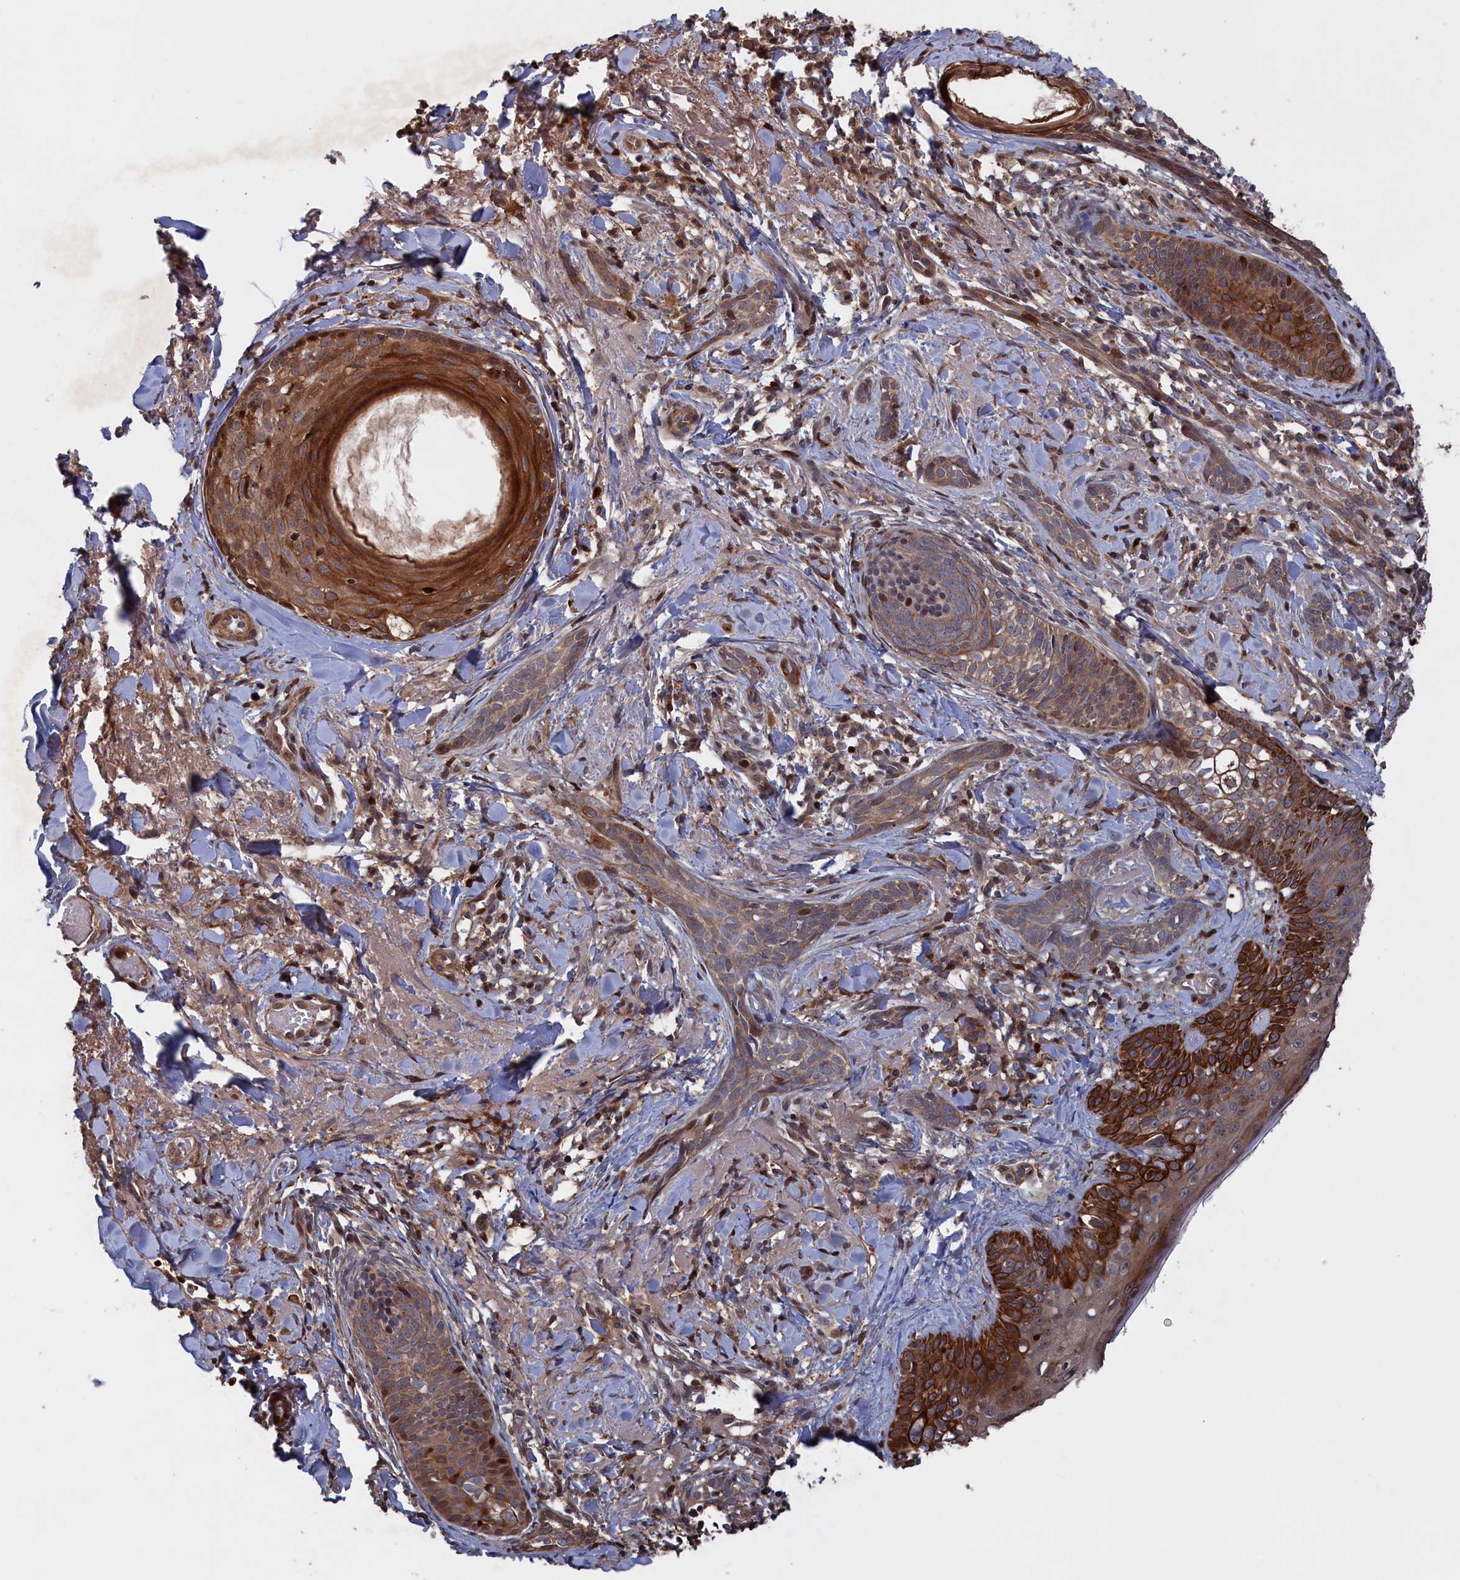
{"staining": {"intensity": "weak", "quantity": "<25%", "location": "cytoplasmic/membranous"}, "tissue": "skin cancer", "cell_type": "Tumor cells", "image_type": "cancer", "snomed": [{"axis": "morphology", "description": "Basal cell carcinoma"}, {"axis": "topography", "description": "Skin"}], "caption": "This is an immunohistochemistry (IHC) histopathology image of skin cancer (basal cell carcinoma). There is no expression in tumor cells.", "gene": "PLA2G15", "patient": {"sex": "female", "age": 76}}